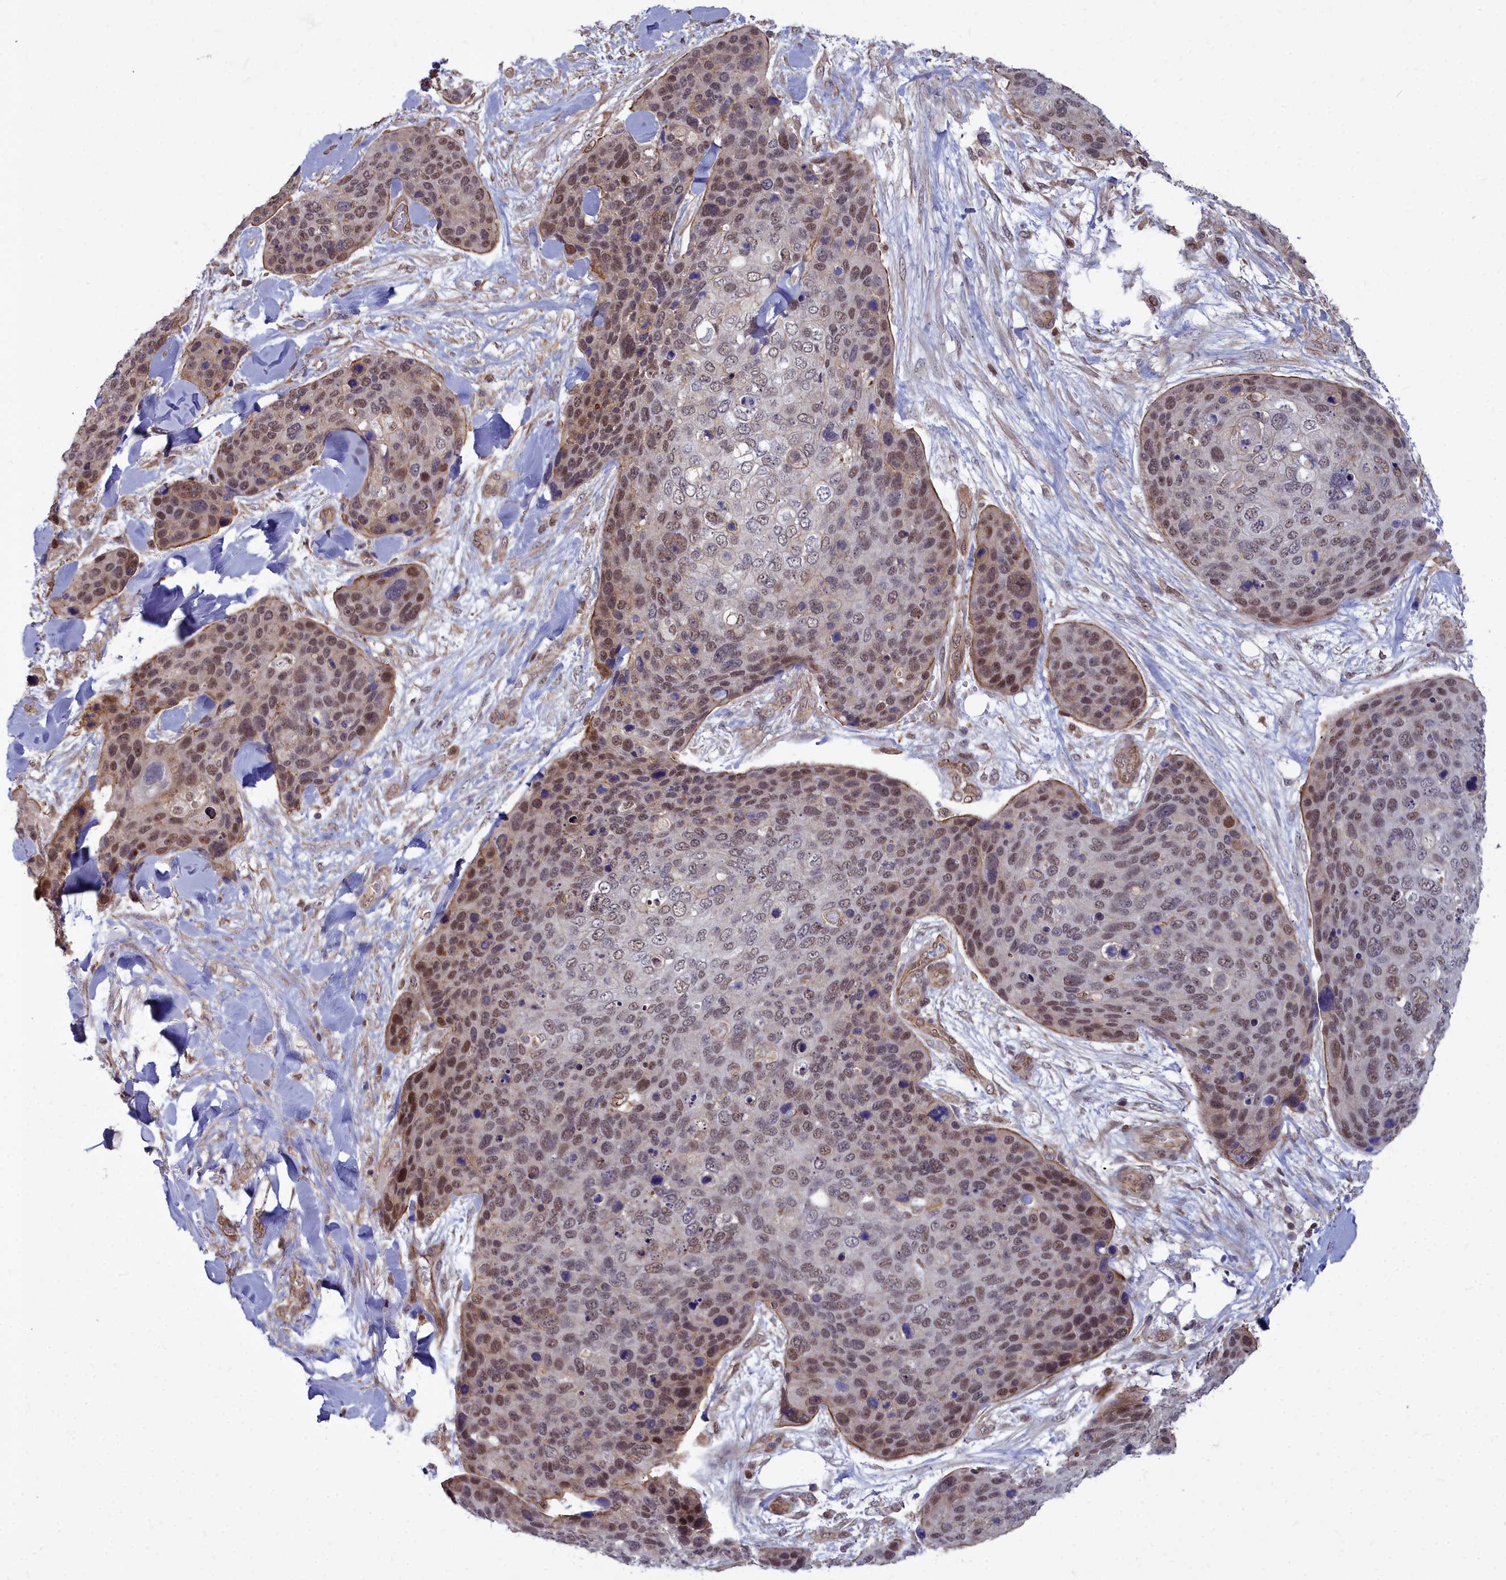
{"staining": {"intensity": "moderate", "quantity": ">75%", "location": "nuclear"}, "tissue": "skin cancer", "cell_type": "Tumor cells", "image_type": "cancer", "snomed": [{"axis": "morphology", "description": "Basal cell carcinoma"}, {"axis": "topography", "description": "Skin"}], "caption": "This is an image of immunohistochemistry (IHC) staining of basal cell carcinoma (skin), which shows moderate positivity in the nuclear of tumor cells.", "gene": "YJU2", "patient": {"sex": "female", "age": 74}}